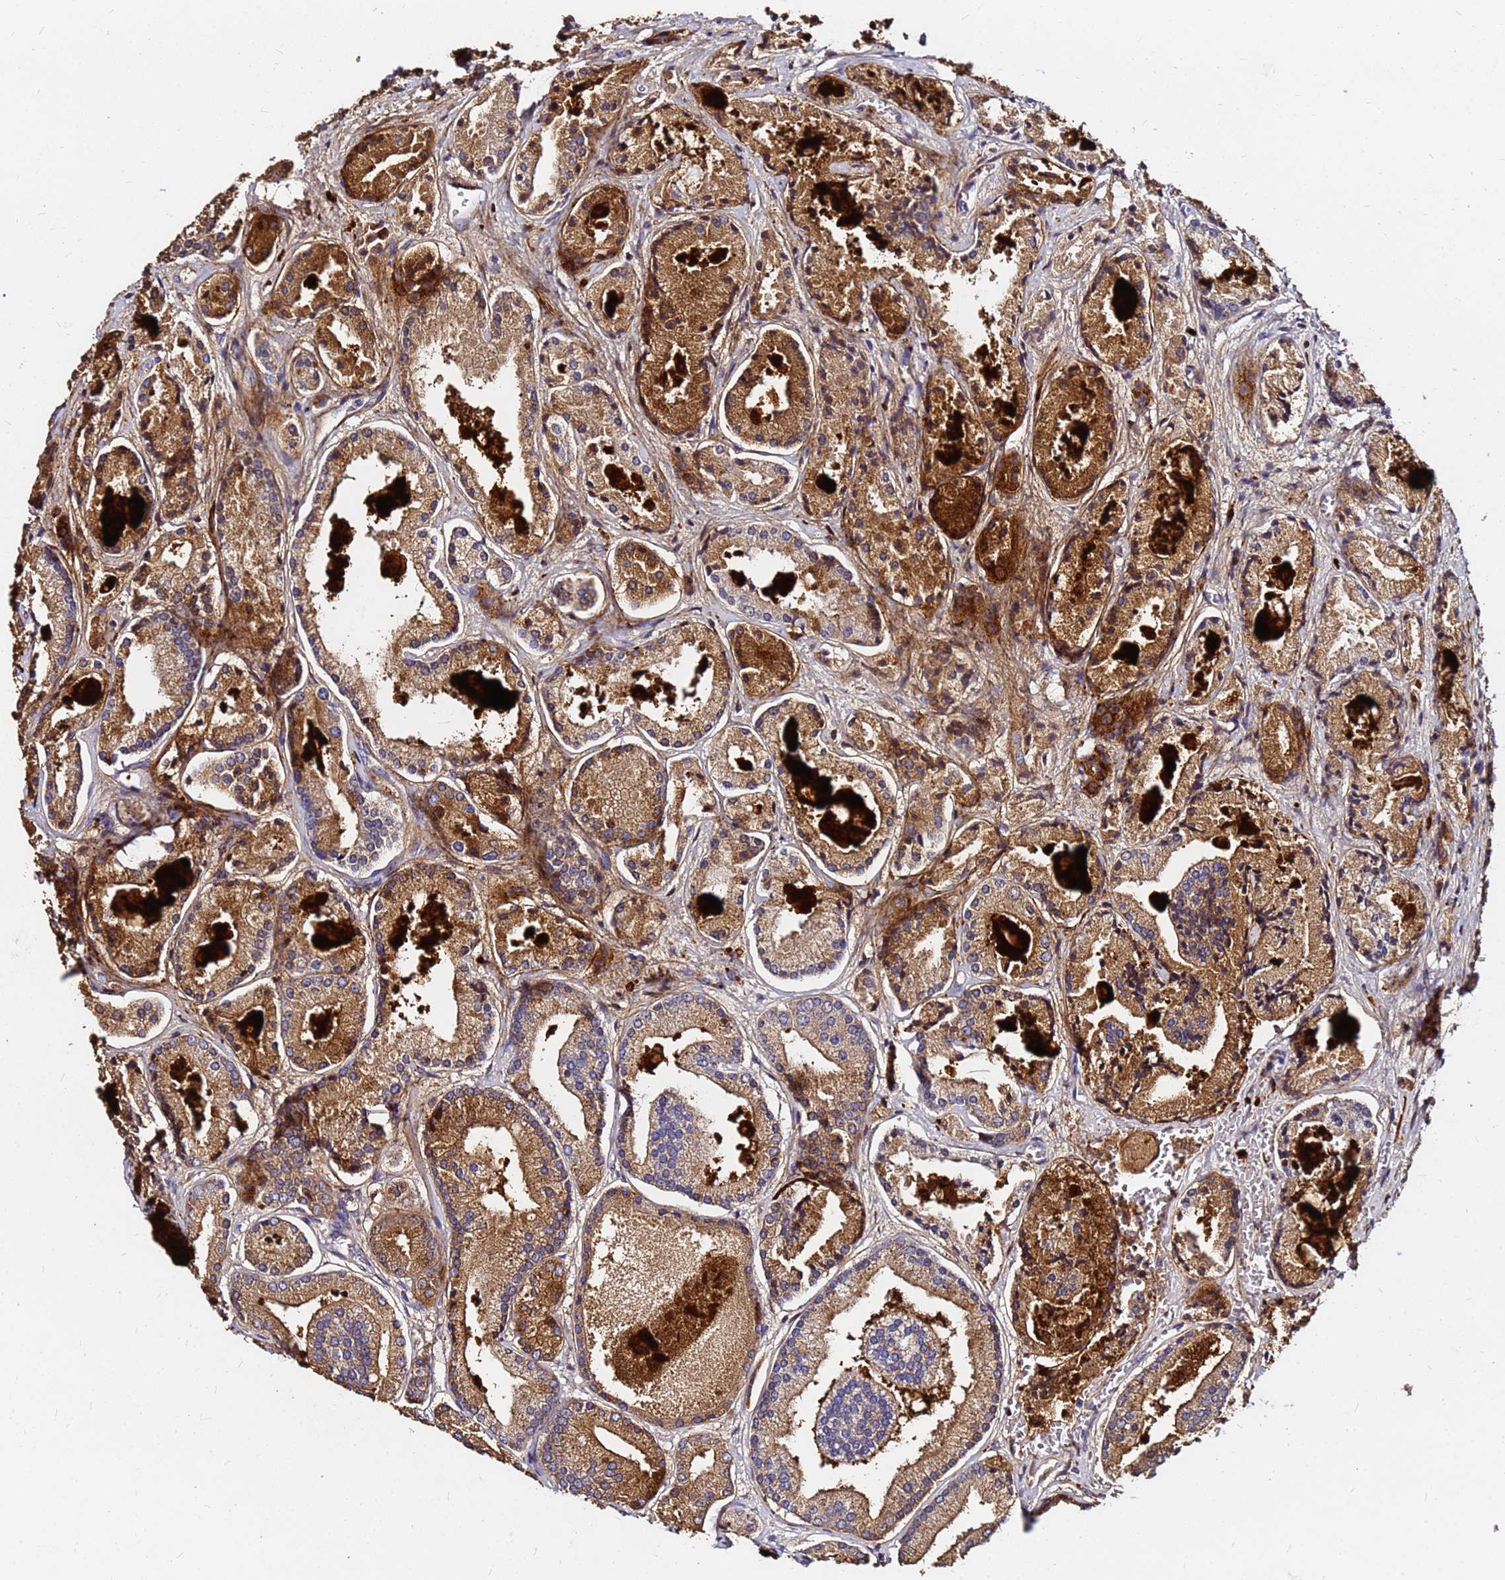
{"staining": {"intensity": "moderate", "quantity": ">75%", "location": "cytoplasmic/membranous"}, "tissue": "prostate cancer", "cell_type": "Tumor cells", "image_type": "cancer", "snomed": [{"axis": "morphology", "description": "Adenocarcinoma, High grade"}, {"axis": "topography", "description": "Prostate"}], "caption": "About >75% of tumor cells in human prostate cancer (adenocarcinoma (high-grade)) demonstrate moderate cytoplasmic/membranous protein staining as visualized by brown immunohistochemical staining.", "gene": "FAM183A", "patient": {"sex": "male", "age": 67}}